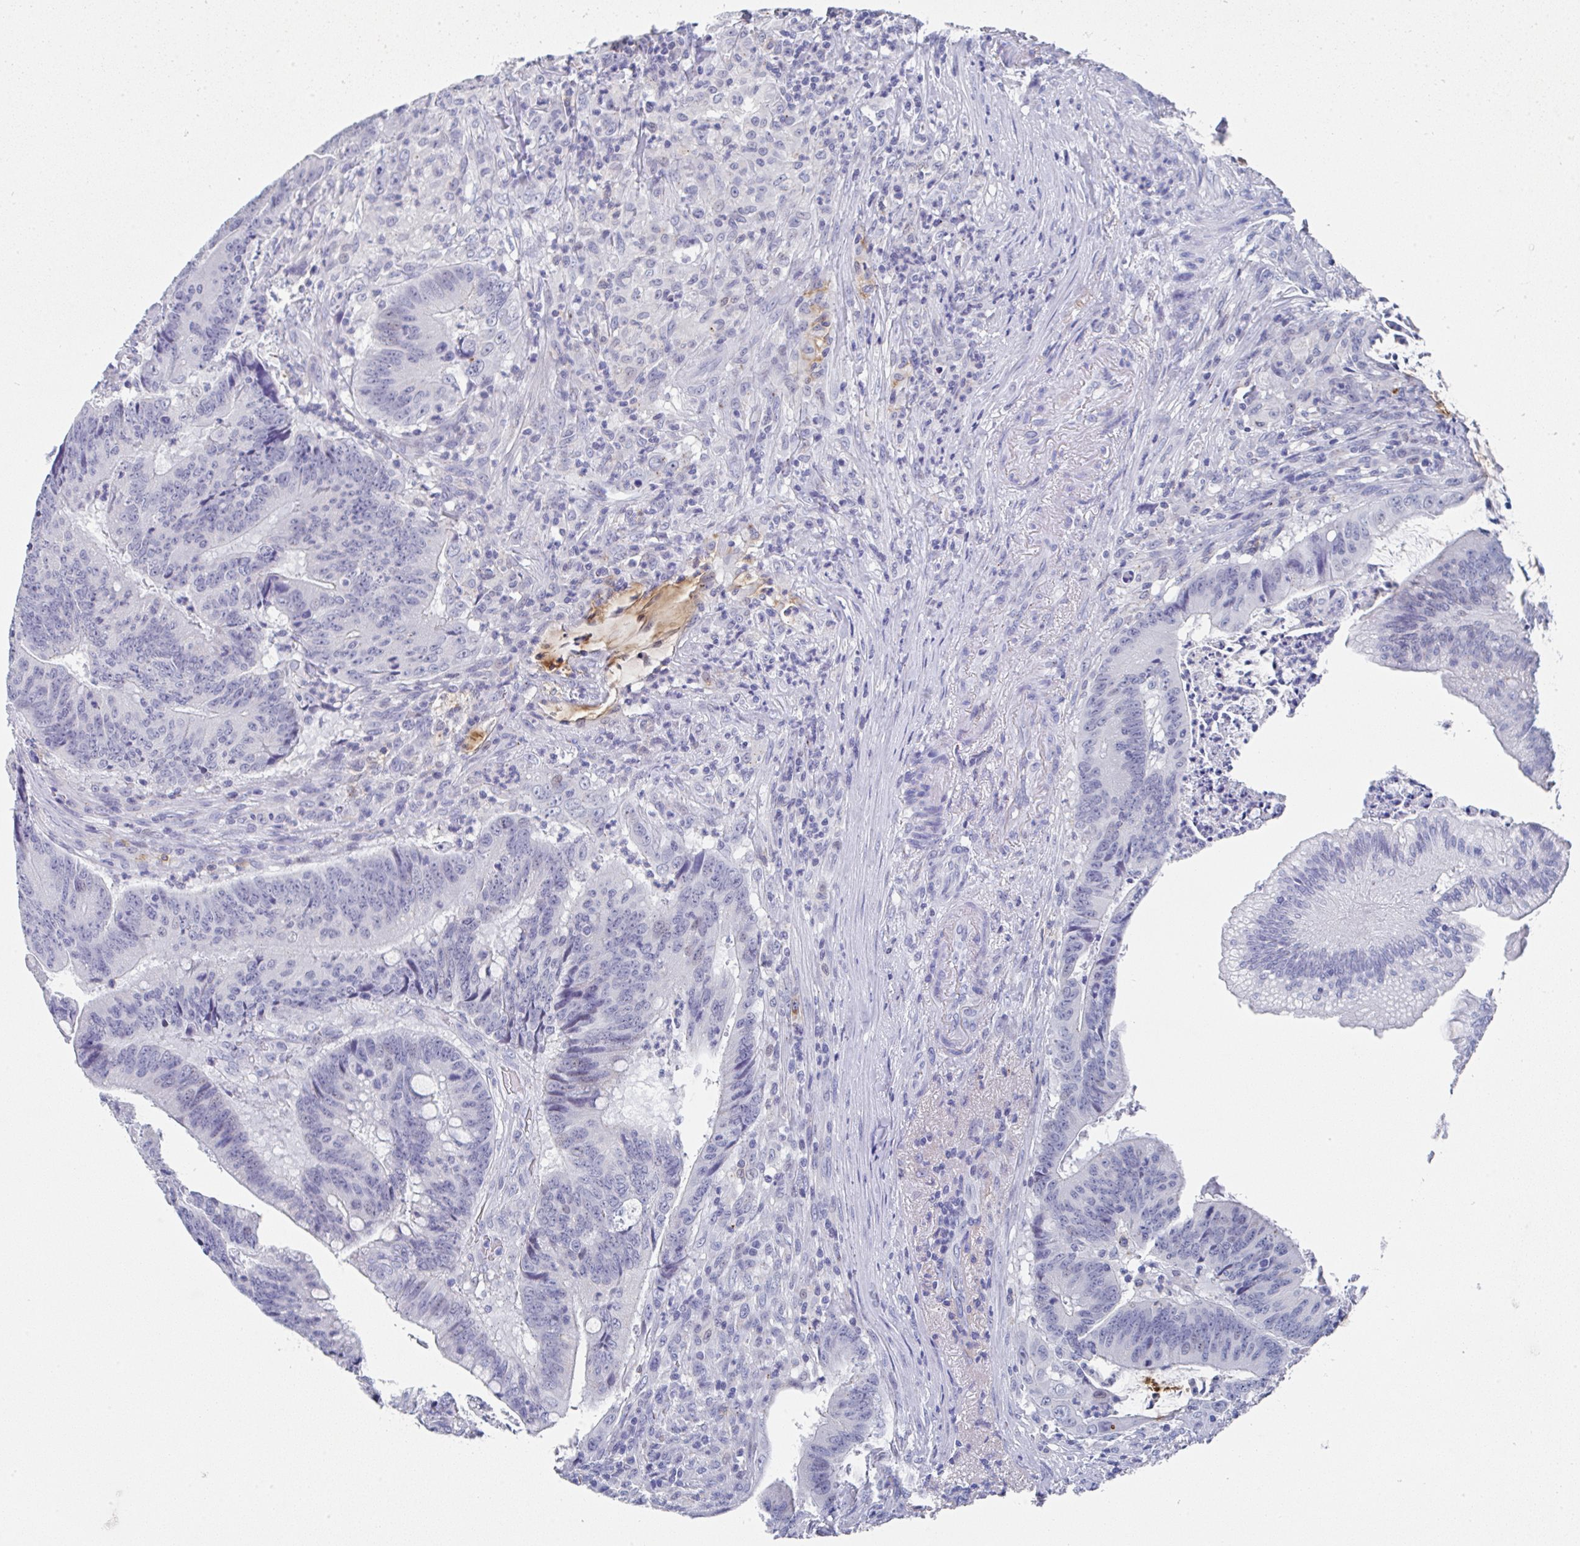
{"staining": {"intensity": "negative", "quantity": "none", "location": "none"}, "tissue": "colorectal cancer", "cell_type": "Tumor cells", "image_type": "cancer", "snomed": [{"axis": "morphology", "description": "Adenocarcinoma, NOS"}, {"axis": "topography", "description": "Colon"}], "caption": "High magnification brightfield microscopy of colorectal cancer (adenocarcinoma) stained with DAB (3,3'-diaminobenzidine) (brown) and counterstained with hematoxylin (blue): tumor cells show no significant expression.", "gene": "TNFRSF8", "patient": {"sex": "female", "age": 87}}